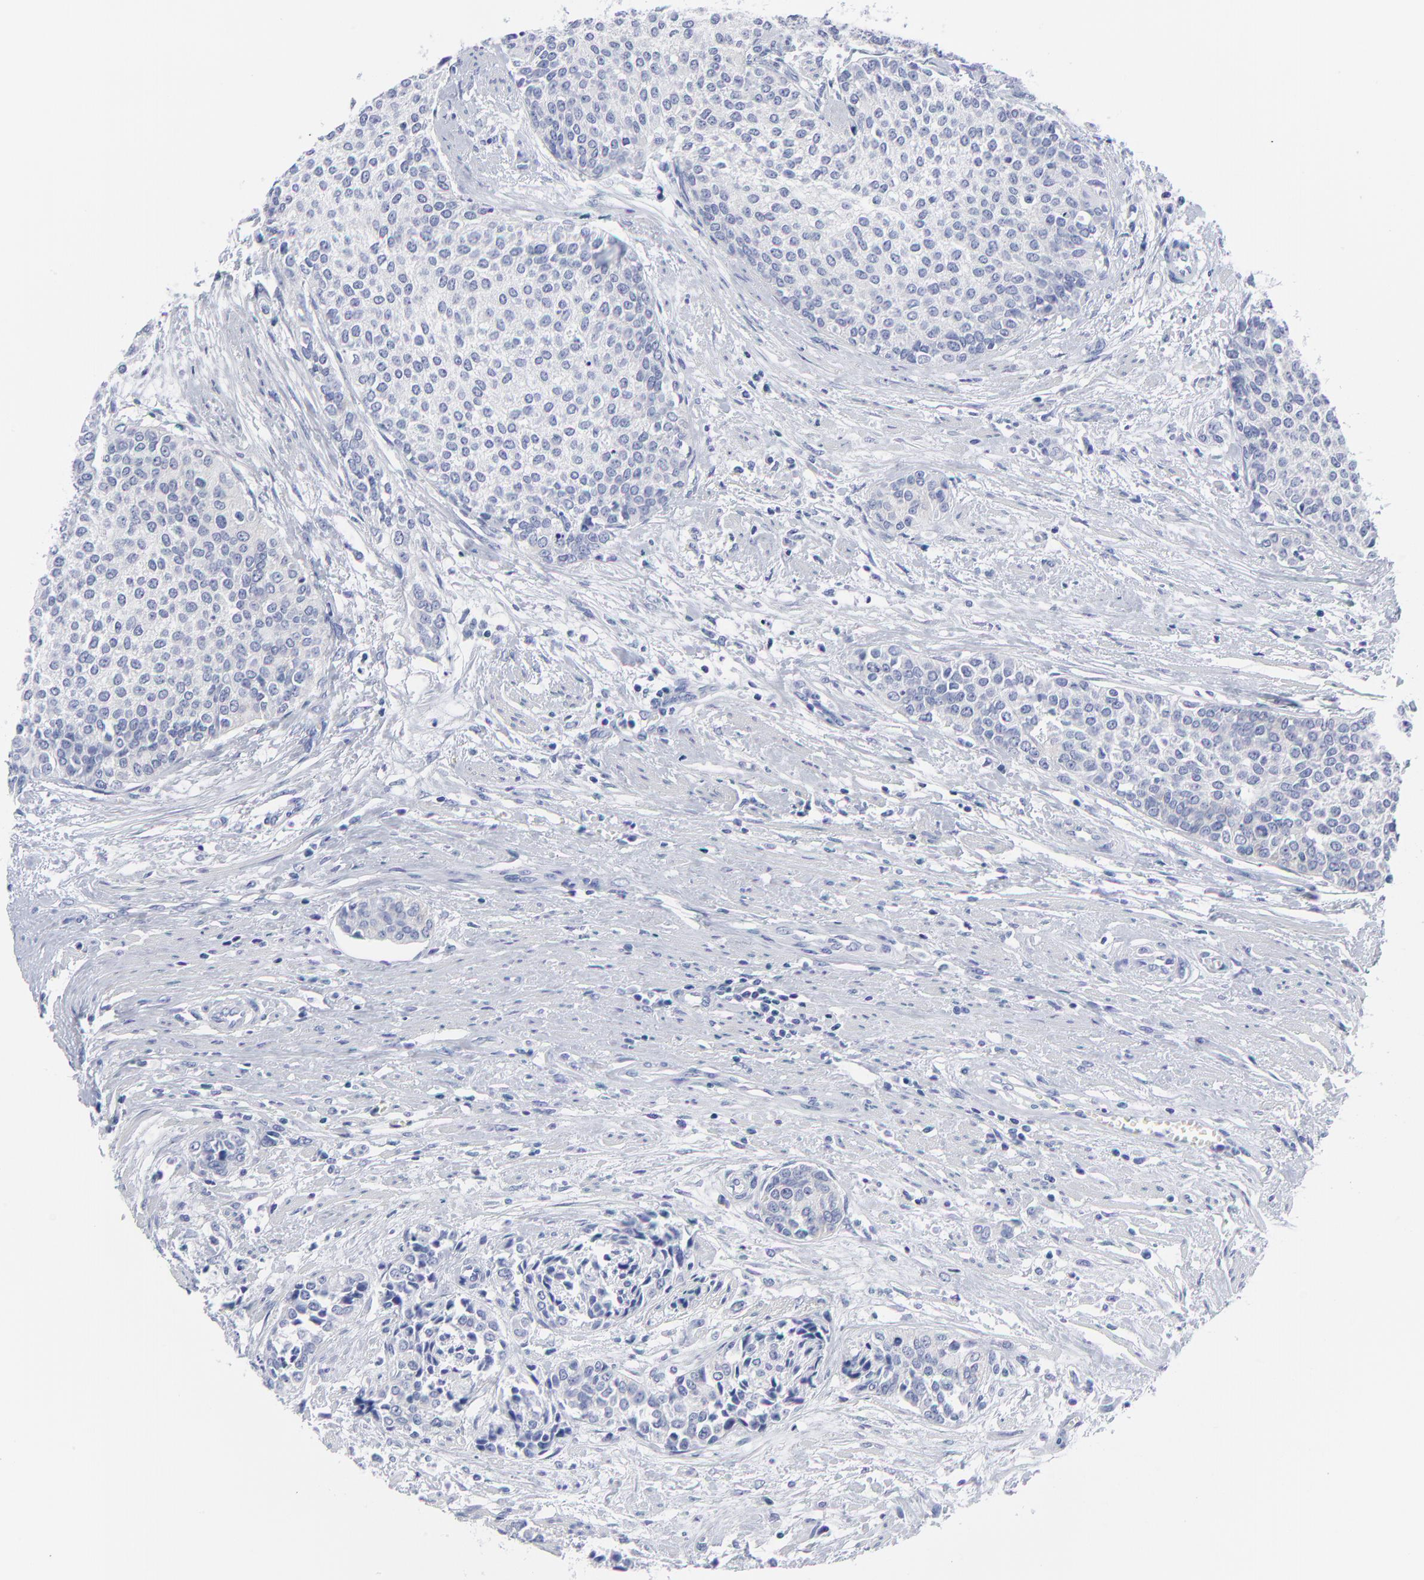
{"staining": {"intensity": "weak", "quantity": "25%-75%", "location": "cytoplasmic/membranous"}, "tissue": "urothelial cancer", "cell_type": "Tumor cells", "image_type": "cancer", "snomed": [{"axis": "morphology", "description": "Urothelial carcinoma, Low grade"}, {"axis": "topography", "description": "Urinary bladder"}], "caption": "Protein expression analysis of urothelial cancer demonstrates weak cytoplasmic/membranous staining in about 25%-75% of tumor cells.", "gene": "CNTN3", "patient": {"sex": "female", "age": 73}}